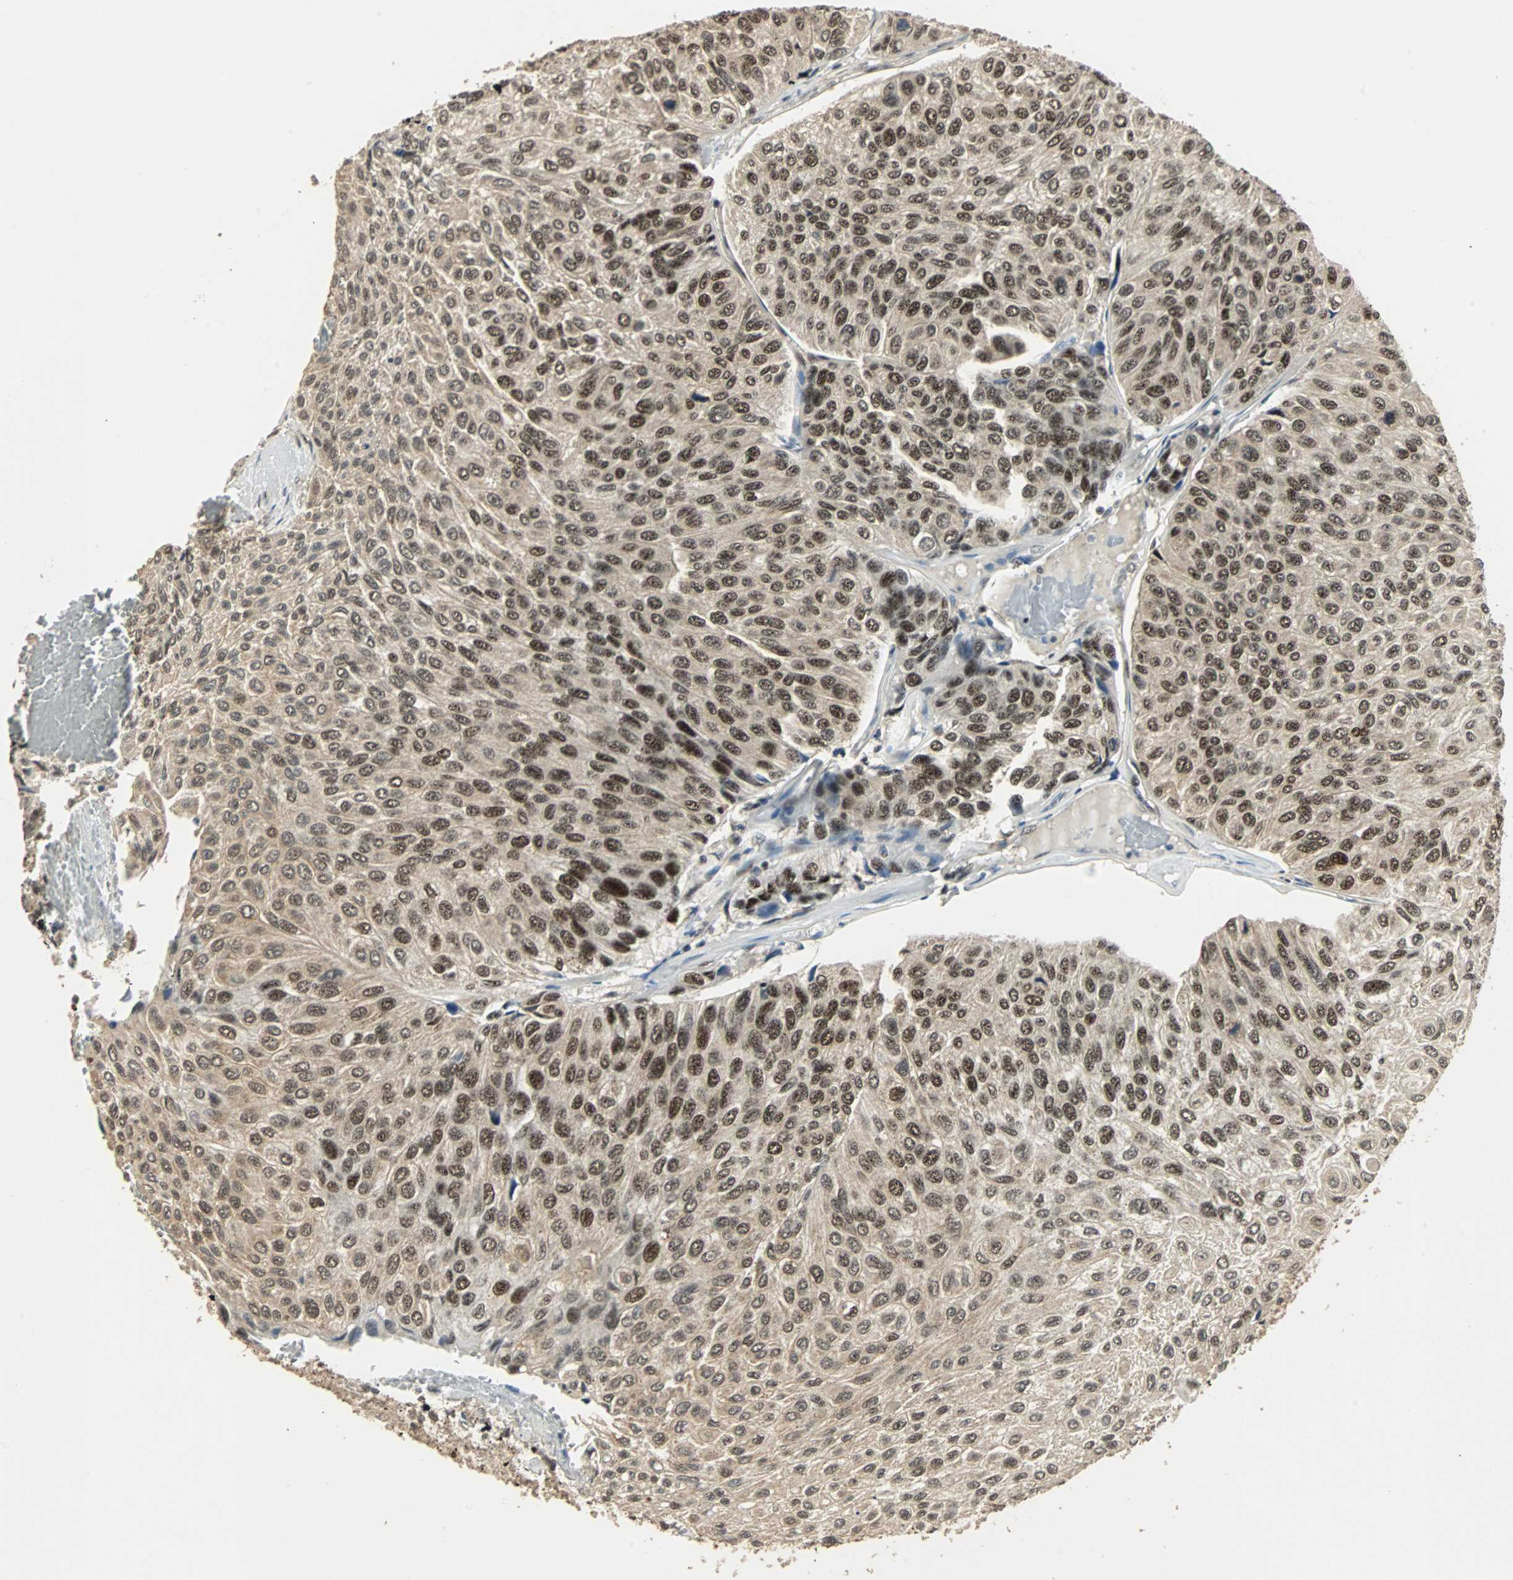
{"staining": {"intensity": "strong", "quantity": ">75%", "location": "nuclear"}, "tissue": "urothelial cancer", "cell_type": "Tumor cells", "image_type": "cancer", "snomed": [{"axis": "morphology", "description": "Urothelial carcinoma, High grade"}, {"axis": "topography", "description": "Urinary bladder"}], "caption": "A photomicrograph showing strong nuclear staining in about >75% of tumor cells in urothelial carcinoma (high-grade), as visualized by brown immunohistochemical staining.", "gene": "MED4", "patient": {"sex": "male", "age": 66}}